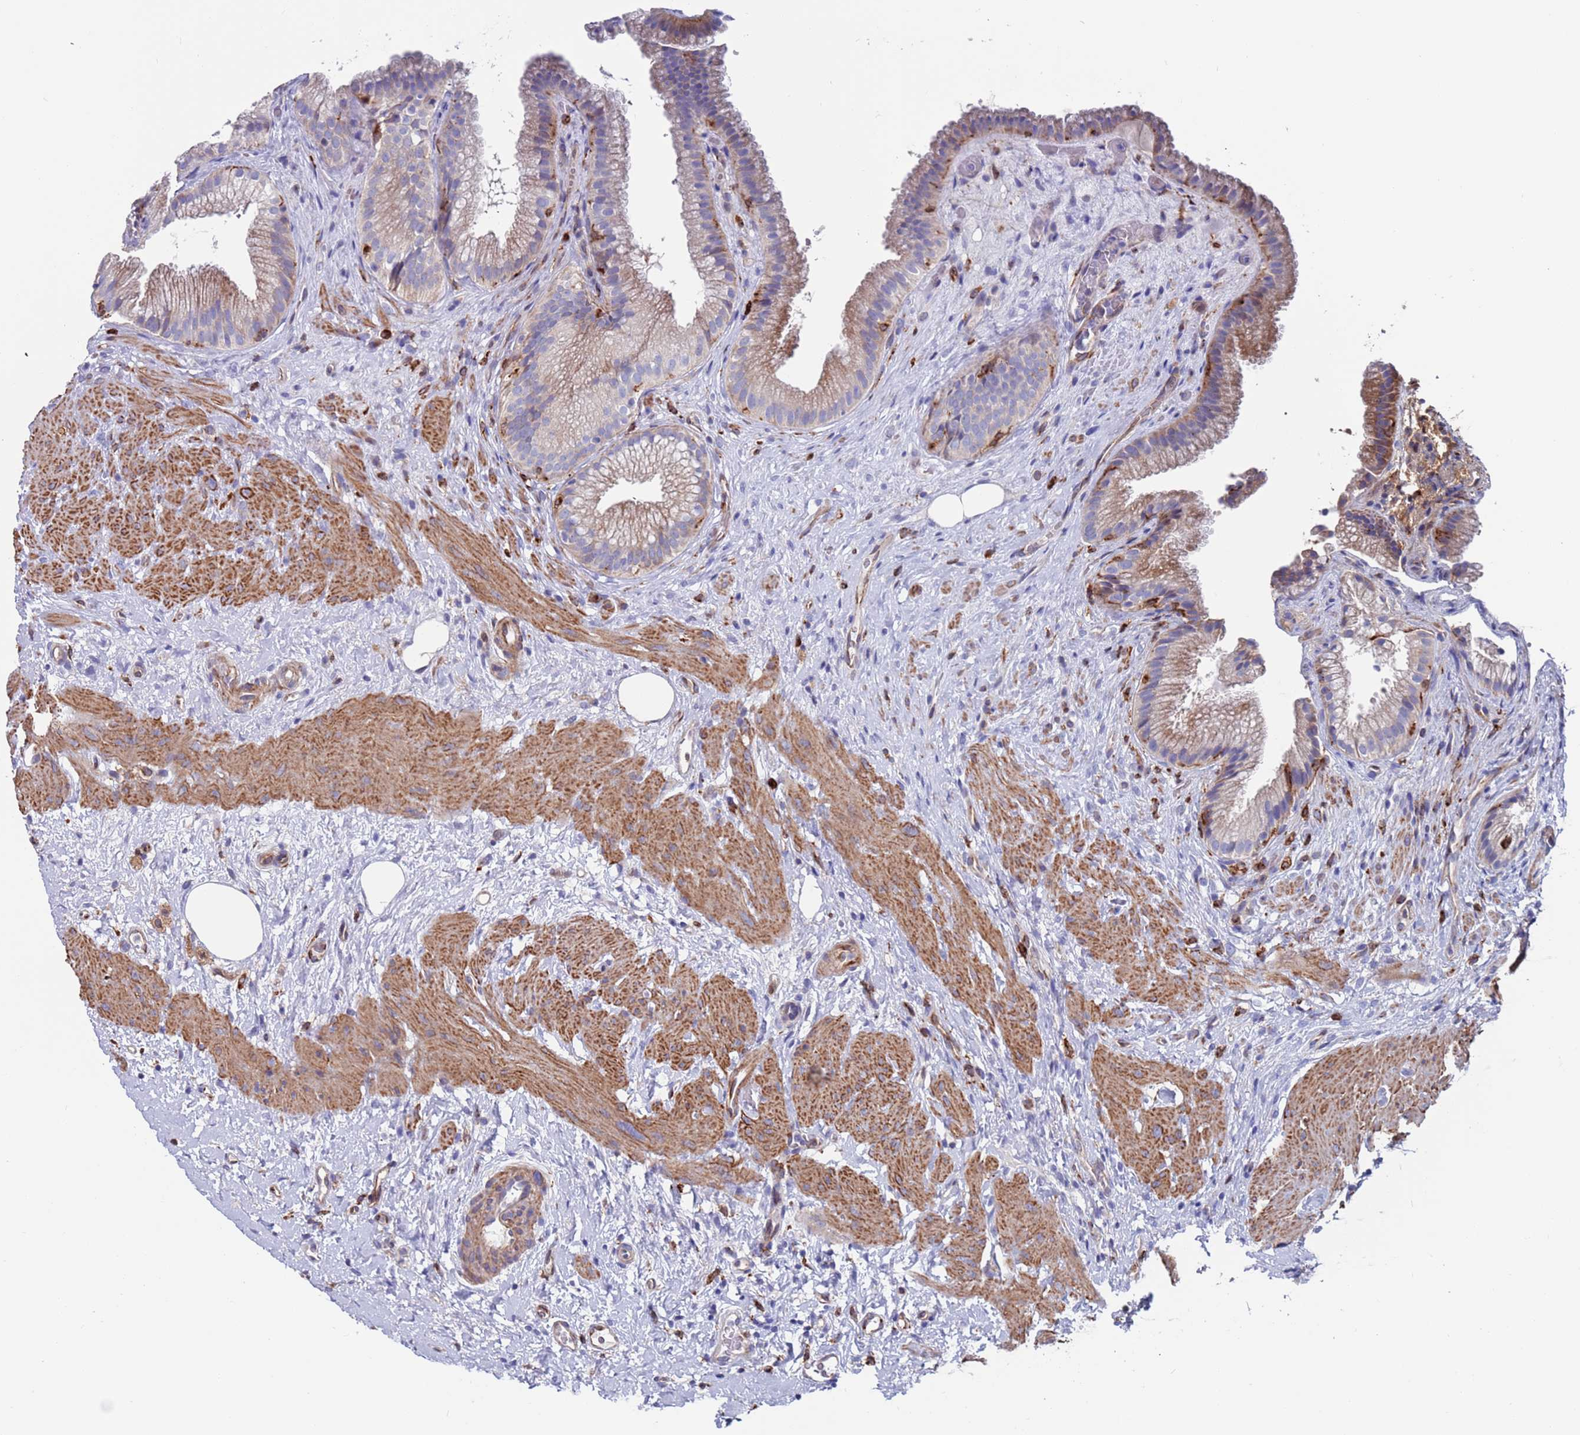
{"staining": {"intensity": "moderate", "quantity": "25%-75%", "location": "cytoplasmic/membranous"}, "tissue": "gallbladder", "cell_type": "Glandular cells", "image_type": "normal", "snomed": [{"axis": "morphology", "description": "Normal tissue, NOS"}, {"axis": "topography", "description": "Gallbladder"}], "caption": "Gallbladder stained with DAB immunohistochemistry (IHC) reveals medium levels of moderate cytoplasmic/membranous staining in about 25%-75% of glandular cells. (DAB = brown stain, brightfield microscopy at high magnification).", "gene": "GREB1L", "patient": {"sex": "female", "age": 64}}